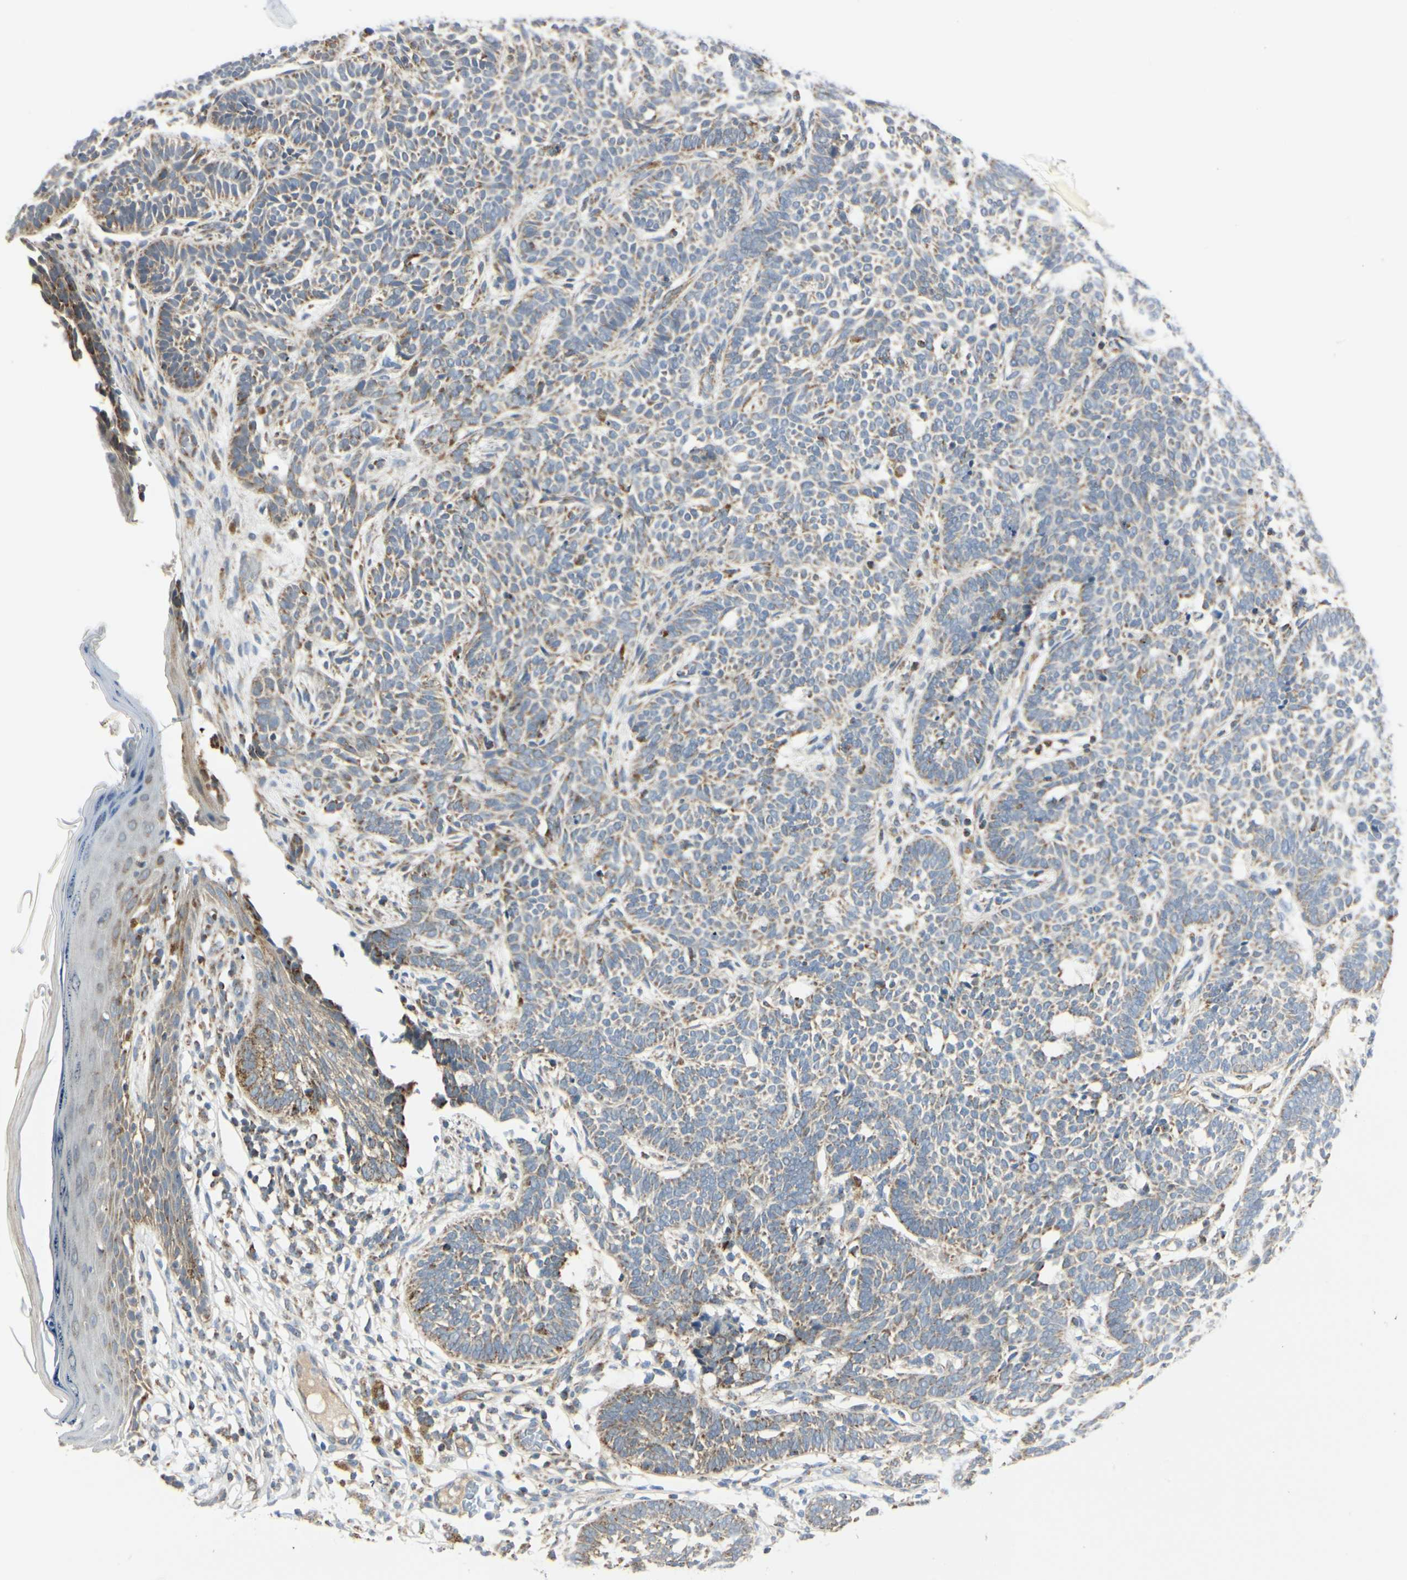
{"staining": {"intensity": "moderate", "quantity": ">75%", "location": "cytoplasmic/membranous"}, "tissue": "skin cancer", "cell_type": "Tumor cells", "image_type": "cancer", "snomed": [{"axis": "morphology", "description": "Normal tissue, NOS"}, {"axis": "morphology", "description": "Basal cell carcinoma"}, {"axis": "topography", "description": "Skin"}], "caption": "Basal cell carcinoma (skin) was stained to show a protein in brown. There is medium levels of moderate cytoplasmic/membranous positivity in about >75% of tumor cells.", "gene": "ANKS6", "patient": {"sex": "male", "age": 87}}